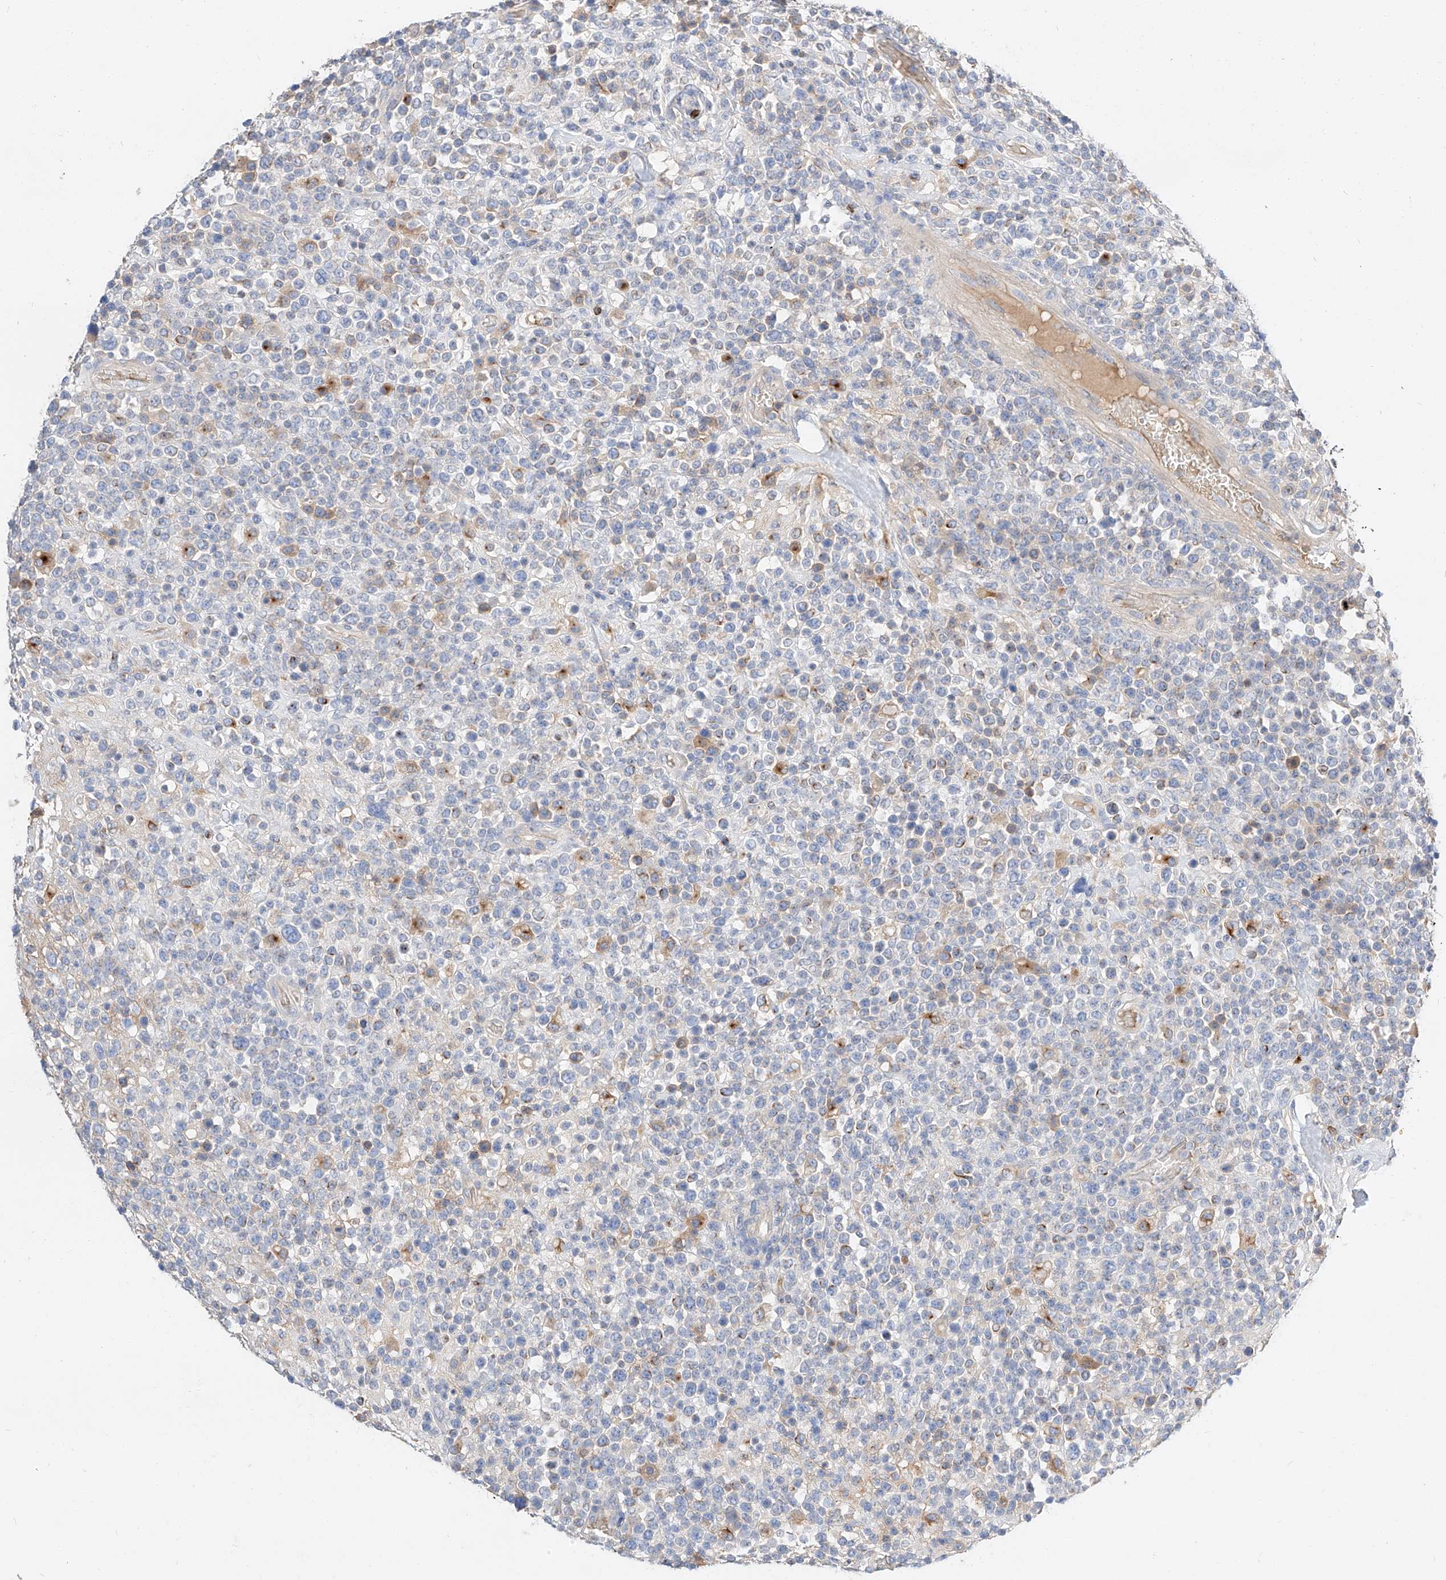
{"staining": {"intensity": "negative", "quantity": "none", "location": "none"}, "tissue": "lymphoma", "cell_type": "Tumor cells", "image_type": "cancer", "snomed": [{"axis": "morphology", "description": "Malignant lymphoma, non-Hodgkin's type, High grade"}, {"axis": "topography", "description": "Colon"}], "caption": "Histopathology image shows no significant protein staining in tumor cells of malignant lymphoma, non-Hodgkin's type (high-grade).", "gene": "MAP7", "patient": {"sex": "female", "age": 53}}